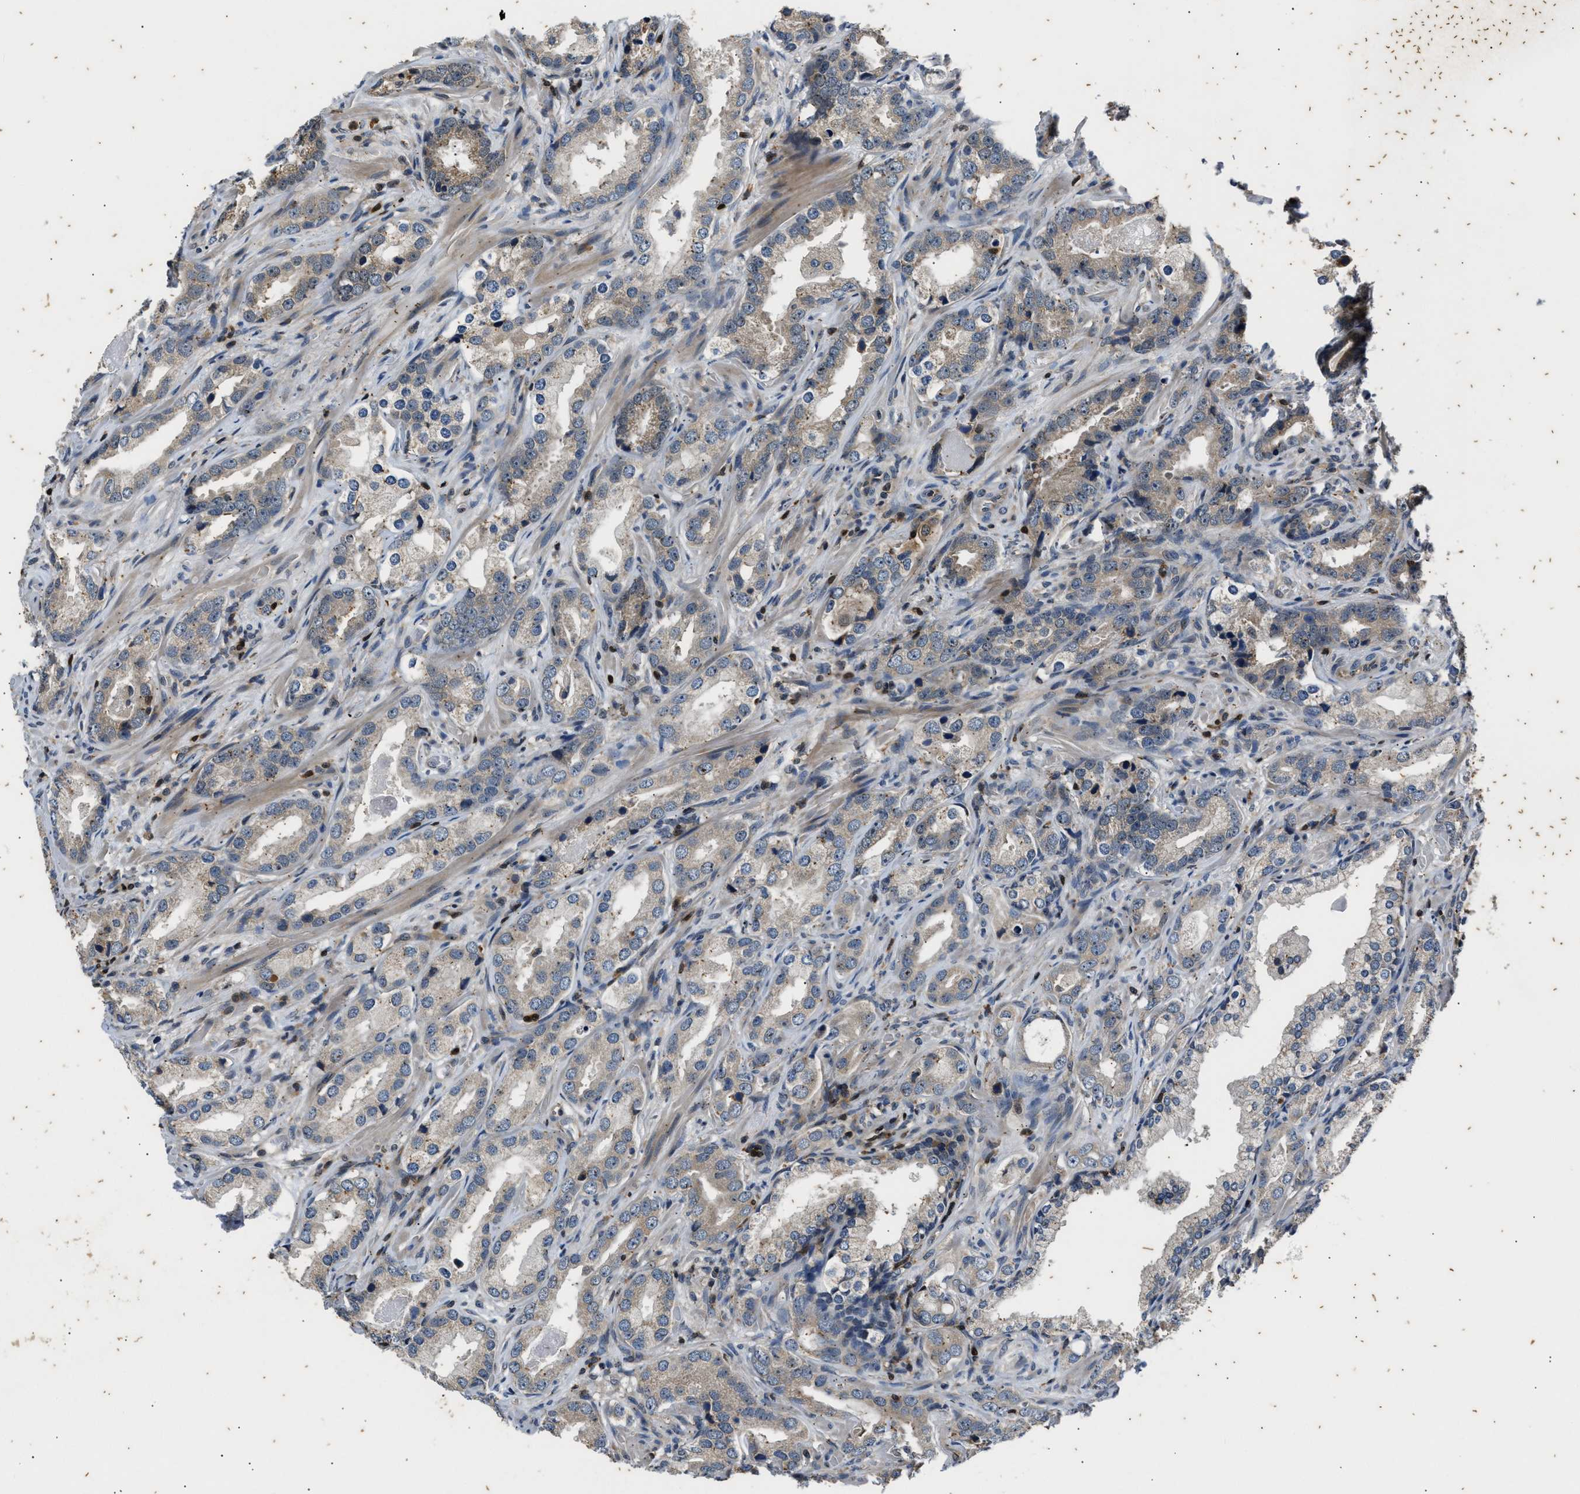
{"staining": {"intensity": "negative", "quantity": "none", "location": "none"}, "tissue": "prostate cancer", "cell_type": "Tumor cells", "image_type": "cancer", "snomed": [{"axis": "morphology", "description": "Adenocarcinoma, High grade"}, {"axis": "topography", "description": "Prostate"}], "caption": "Immunohistochemical staining of prostate cancer reveals no significant staining in tumor cells.", "gene": "PTPN7", "patient": {"sex": "male", "age": 63}}